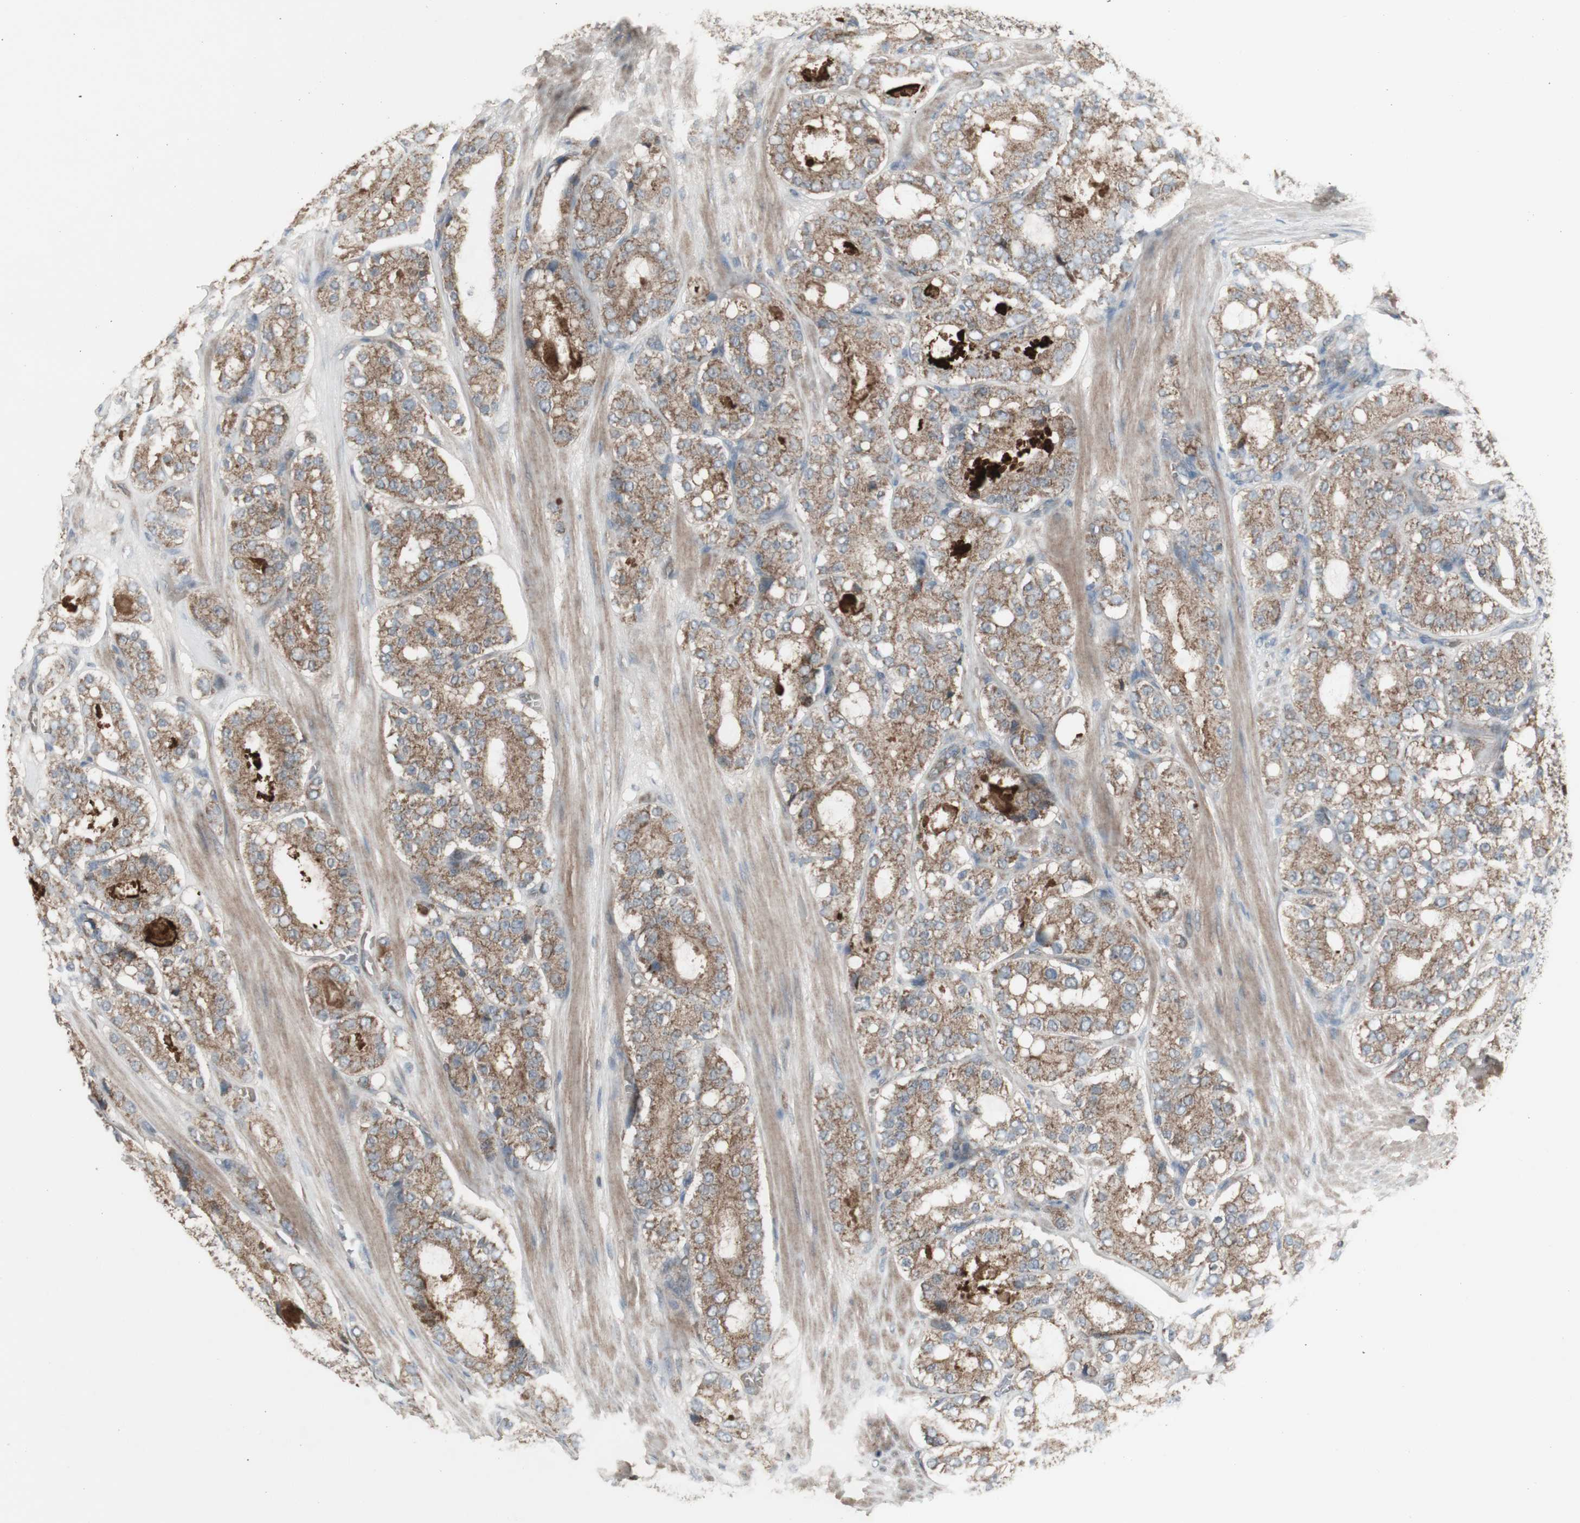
{"staining": {"intensity": "moderate", "quantity": "25%-75%", "location": "cytoplasmic/membranous"}, "tissue": "prostate cancer", "cell_type": "Tumor cells", "image_type": "cancer", "snomed": [{"axis": "morphology", "description": "Adenocarcinoma, High grade"}, {"axis": "topography", "description": "Prostate"}], "caption": "An IHC histopathology image of tumor tissue is shown. Protein staining in brown shows moderate cytoplasmic/membranous positivity in prostate cancer within tumor cells. Using DAB (3,3'-diaminobenzidine) (brown) and hematoxylin (blue) stains, captured at high magnification using brightfield microscopy.", "gene": "SHC1", "patient": {"sex": "male", "age": 65}}